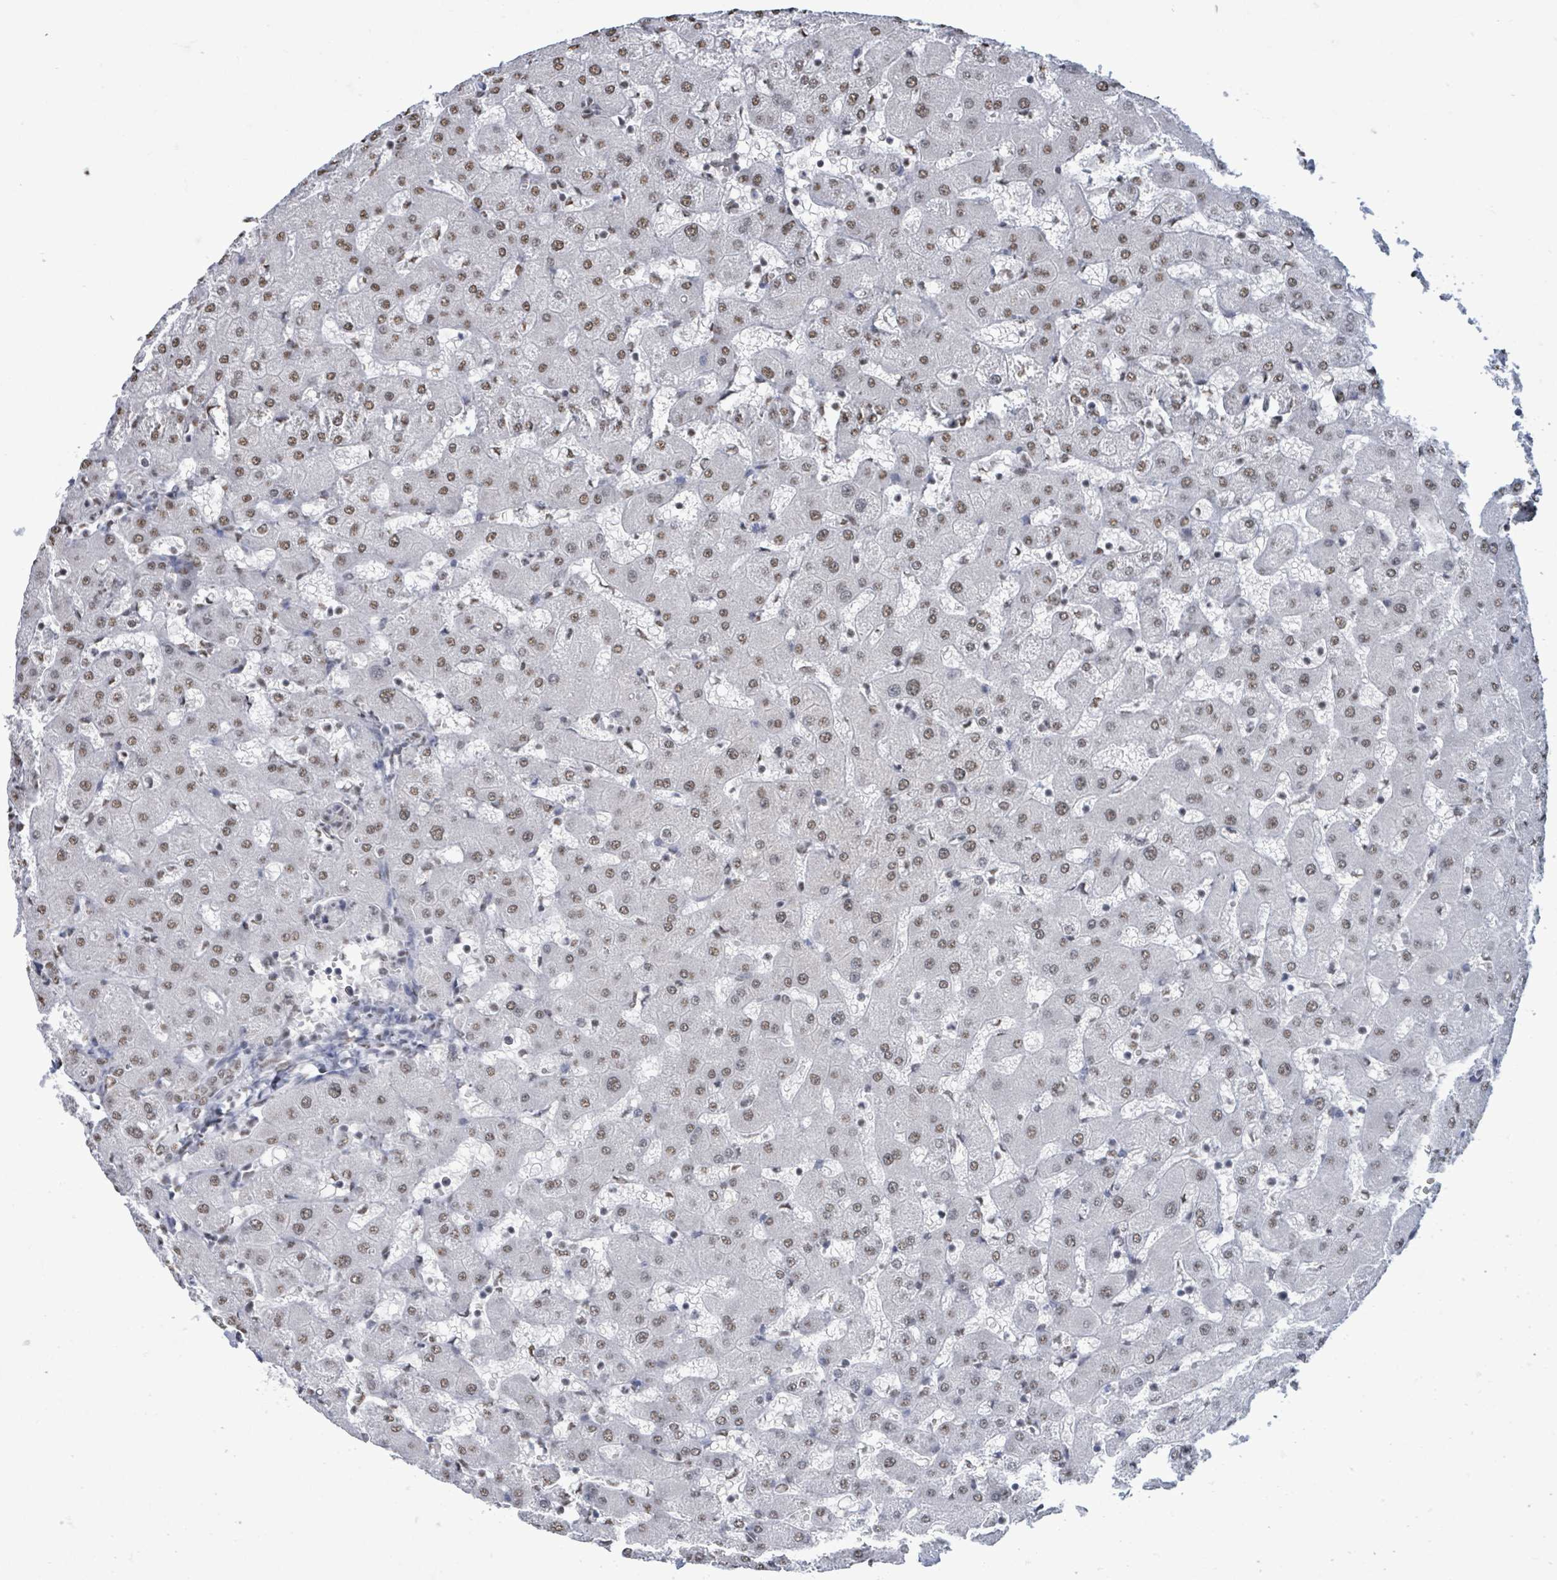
{"staining": {"intensity": "weak", "quantity": ">75%", "location": "nuclear"}, "tissue": "liver", "cell_type": "Cholangiocytes", "image_type": "normal", "snomed": [{"axis": "morphology", "description": "Normal tissue, NOS"}, {"axis": "topography", "description": "Liver"}], "caption": "Immunohistochemistry (IHC) photomicrograph of benign human liver stained for a protein (brown), which reveals low levels of weak nuclear staining in approximately >75% of cholangiocytes.", "gene": "SAMD14", "patient": {"sex": "female", "age": 63}}